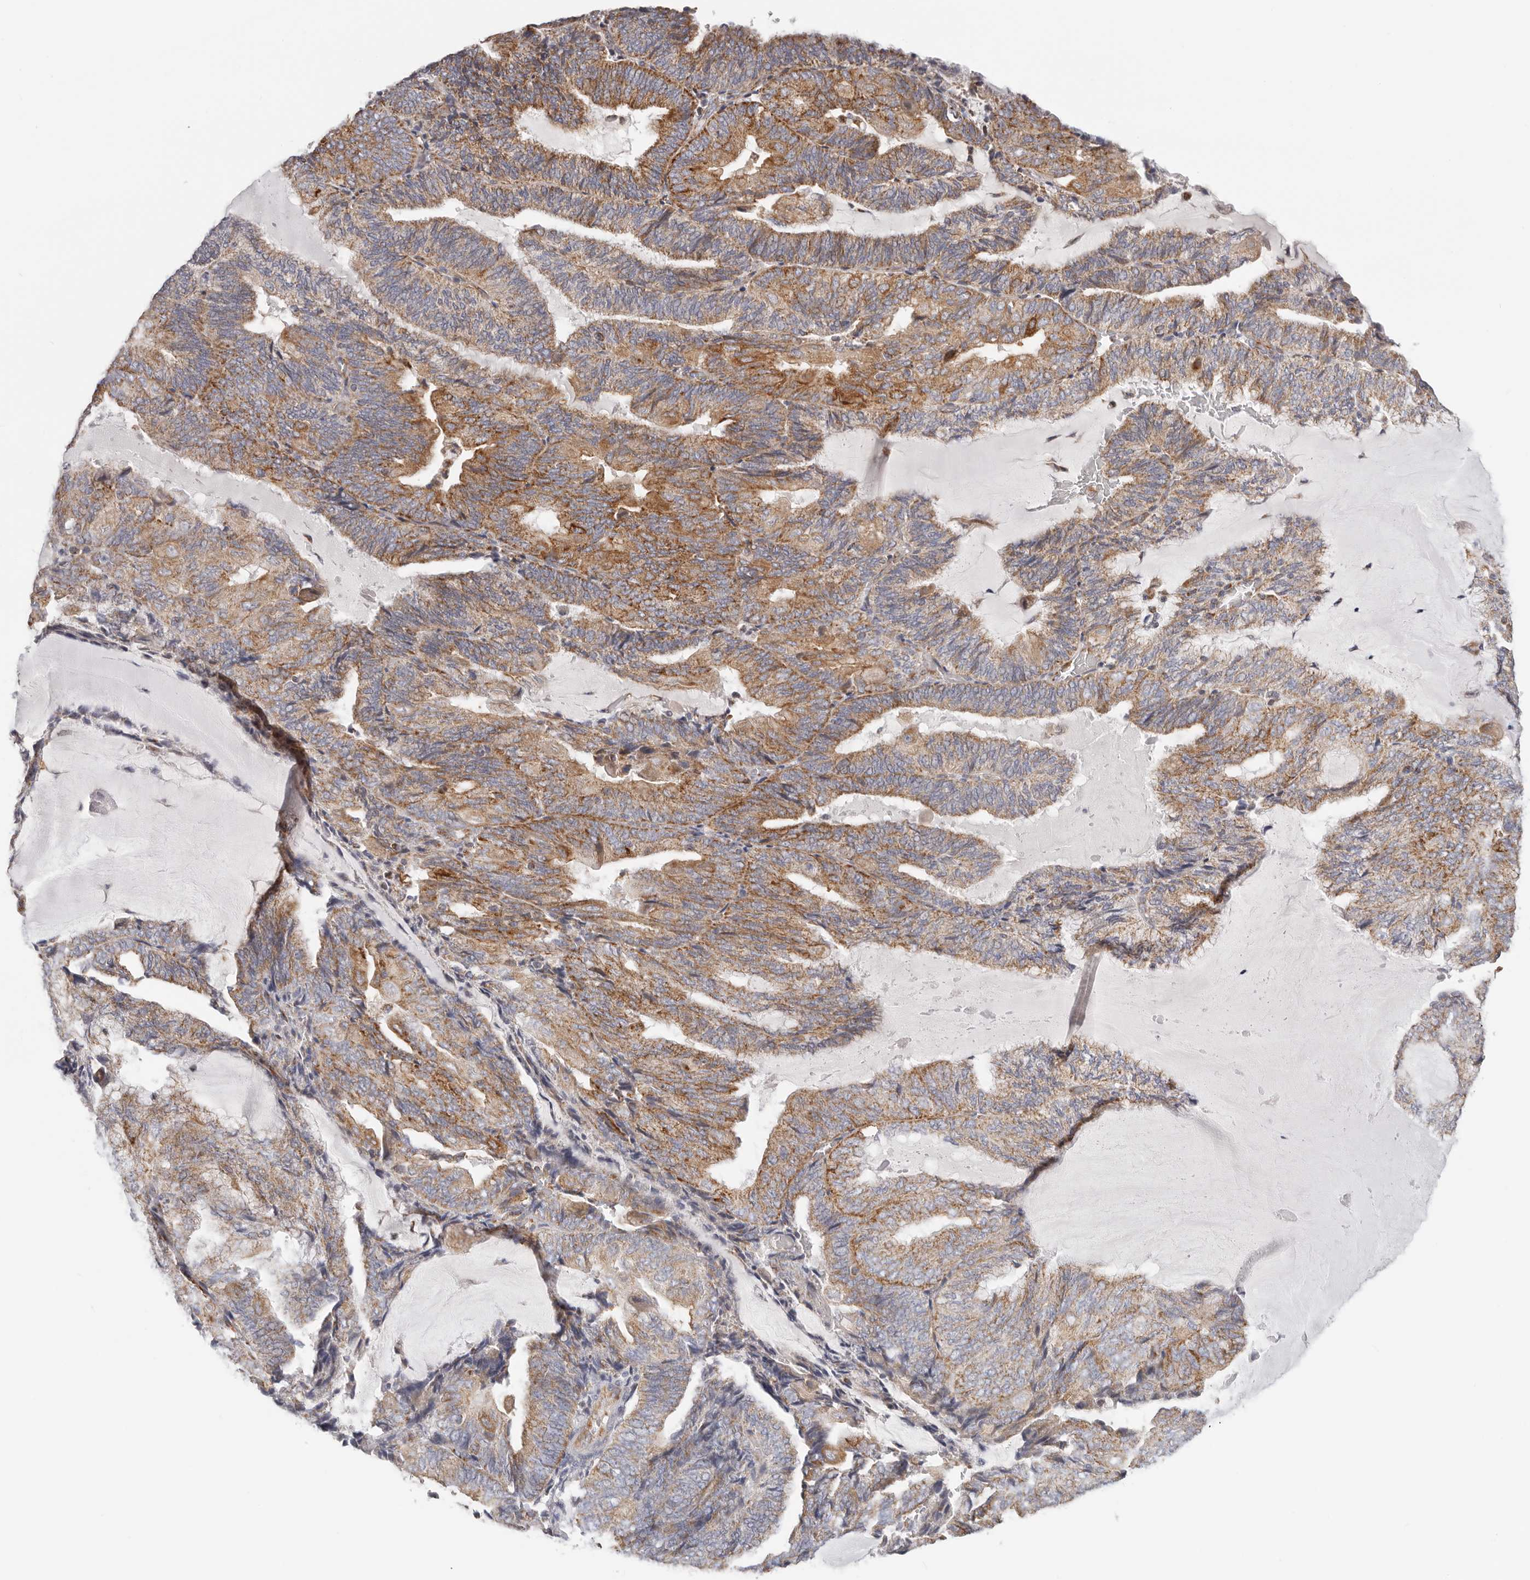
{"staining": {"intensity": "strong", "quantity": "25%-75%", "location": "cytoplasmic/membranous"}, "tissue": "endometrial cancer", "cell_type": "Tumor cells", "image_type": "cancer", "snomed": [{"axis": "morphology", "description": "Adenocarcinoma, NOS"}, {"axis": "topography", "description": "Endometrium"}], "caption": "Strong cytoplasmic/membranous staining for a protein is seen in approximately 25%-75% of tumor cells of endometrial cancer (adenocarcinoma) using immunohistochemistry.", "gene": "AFDN", "patient": {"sex": "female", "age": 81}}